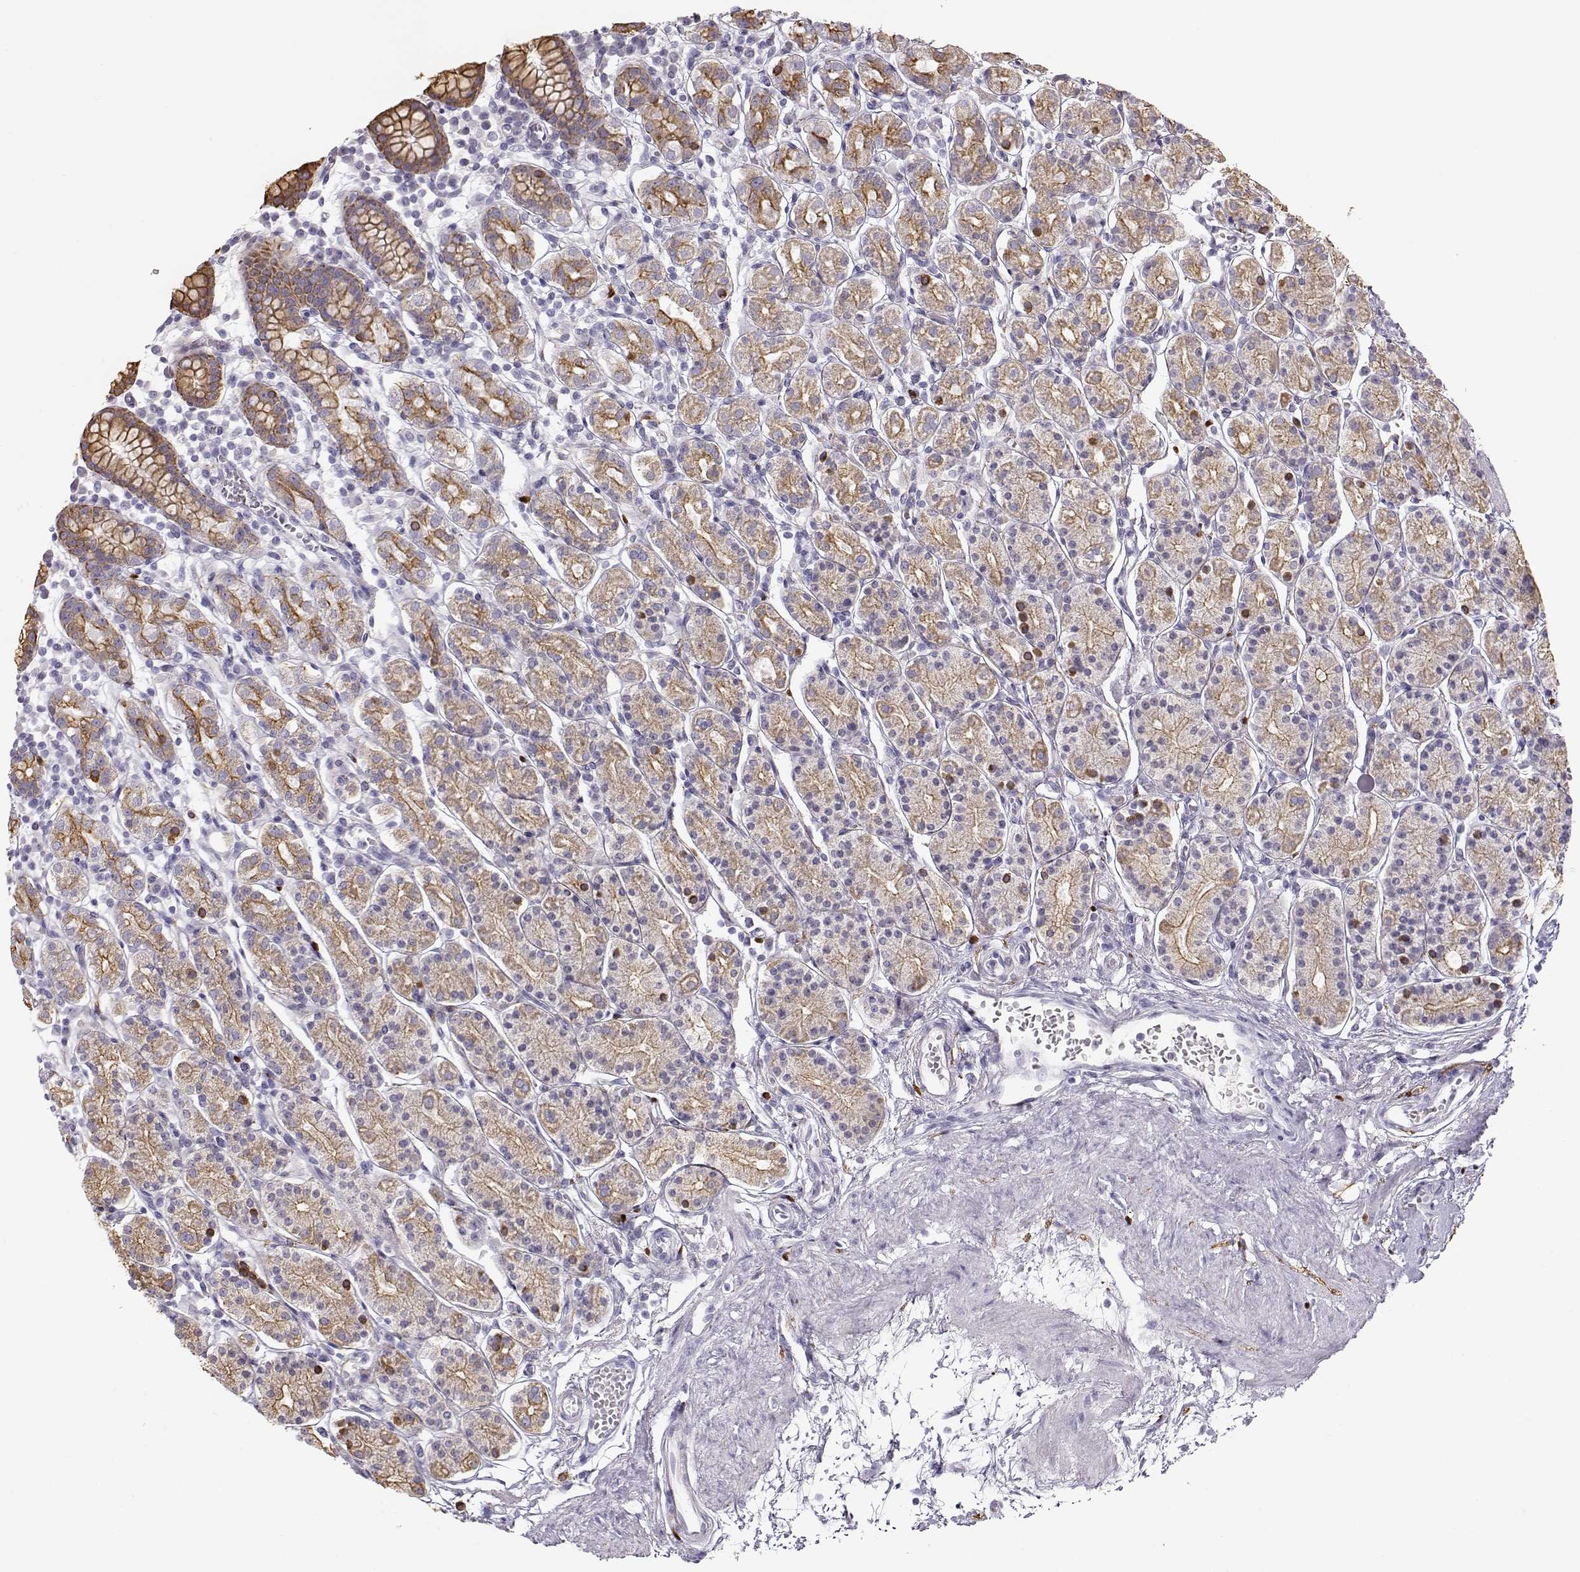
{"staining": {"intensity": "moderate", "quantity": ">75%", "location": "cytoplasmic/membranous"}, "tissue": "stomach", "cell_type": "Glandular cells", "image_type": "normal", "snomed": [{"axis": "morphology", "description": "Normal tissue, NOS"}, {"axis": "topography", "description": "Stomach, upper"}, {"axis": "topography", "description": "Stomach"}], "caption": "This is a photomicrograph of immunohistochemistry staining of normal stomach, which shows moderate staining in the cytoplasmic/membranous of glandular cells.", "gene": "S100B", "patient": {"sex": "male", "age": 62}}